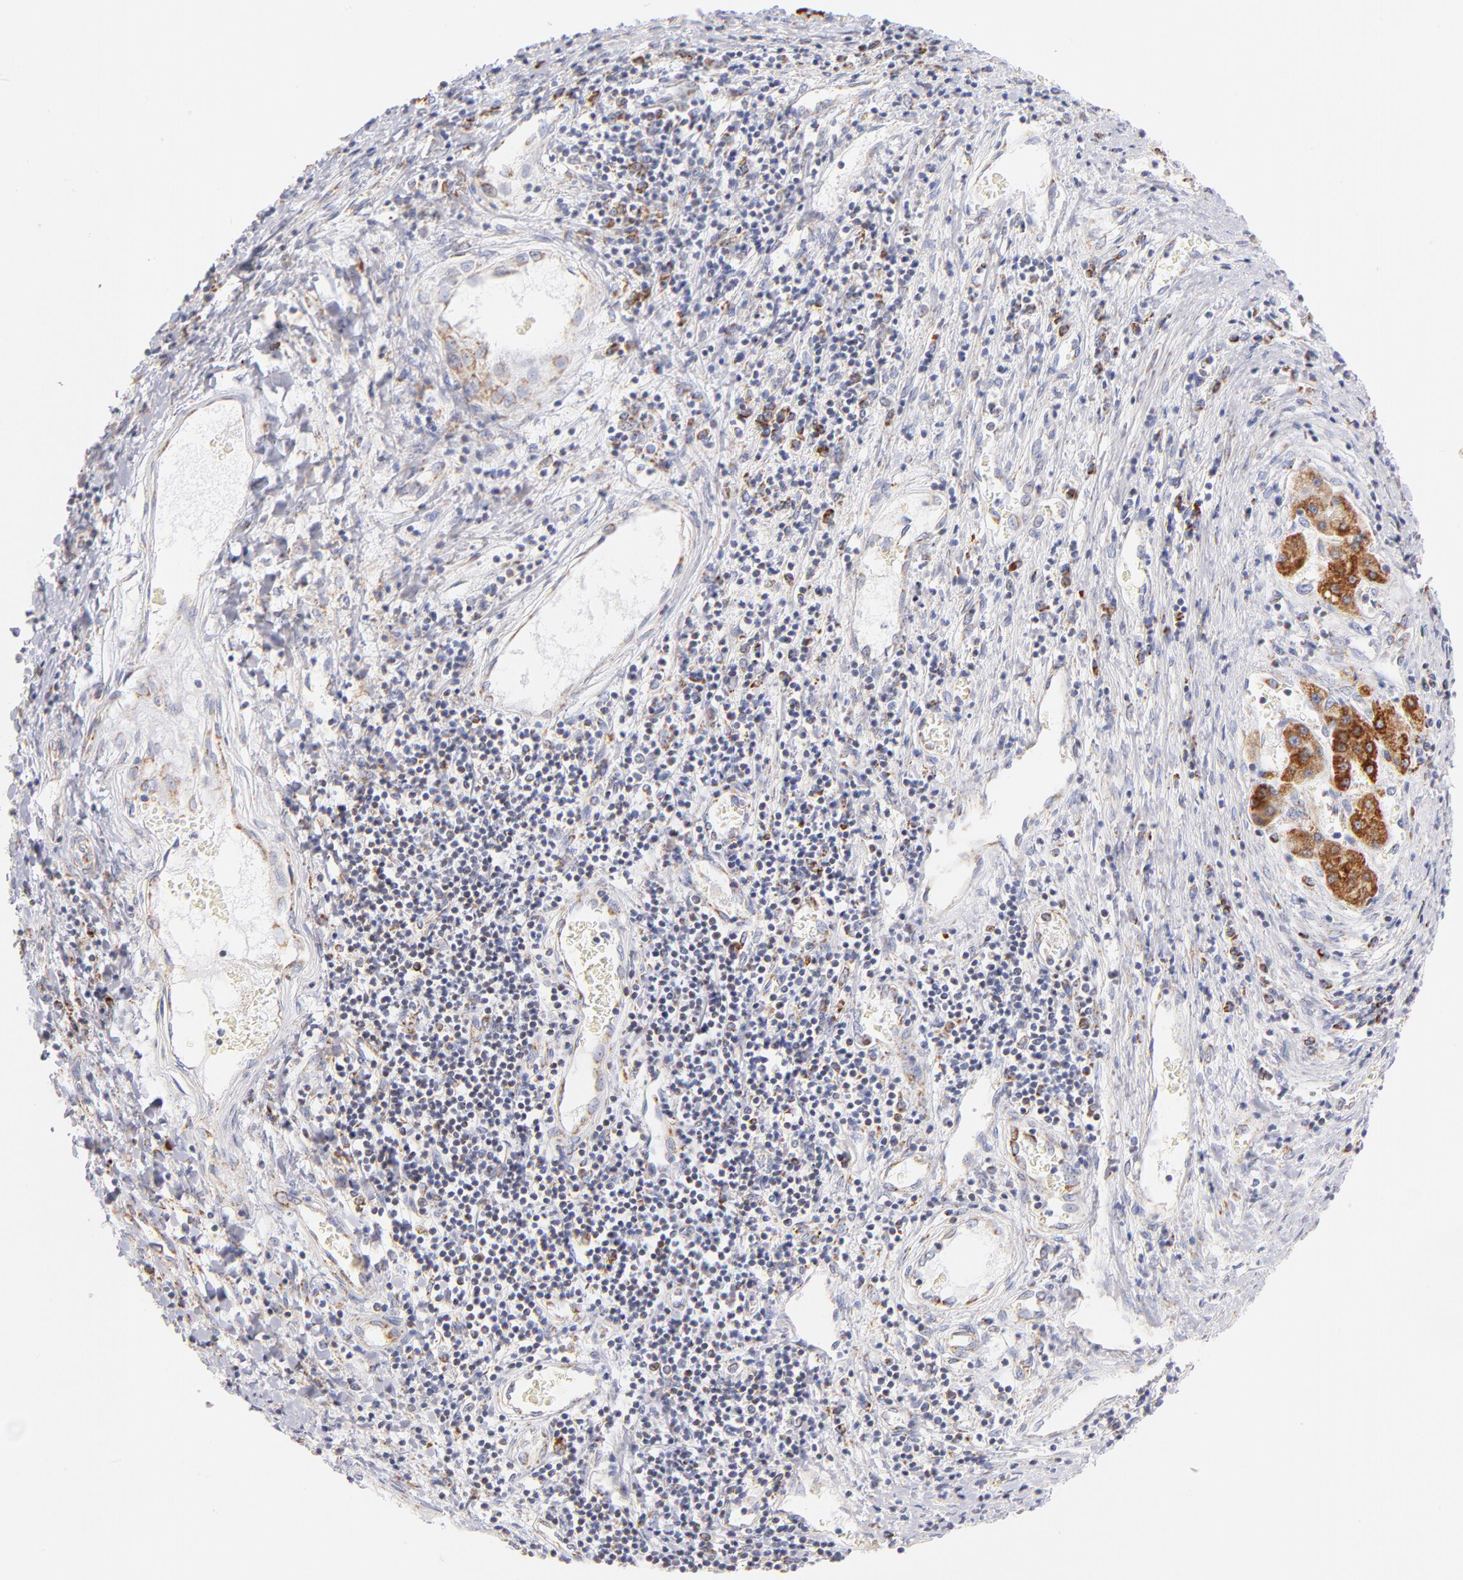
{"staining": {"intensity": "strong", "quantity": ">75%", "location": "cytoplasmic/membranous"}, "tissue": "liver cancer", "cell_type": "Tumor cells", "image_type": "cancer", "snomed": [{"axis": "morphology", "description": "Carcinoma, Hepatocellular, NOS"}, {"axis": "topography", "description": "Liver"}], "caption": "Liver hepatocellular carcinoma was stained to show a protein in brown. There is high levels of strong cytoplasmic/membranous expression in approximately >75% of tumor cells.", "gene": "AIFM1", "patient": {"sex": "male", "age": 24}}